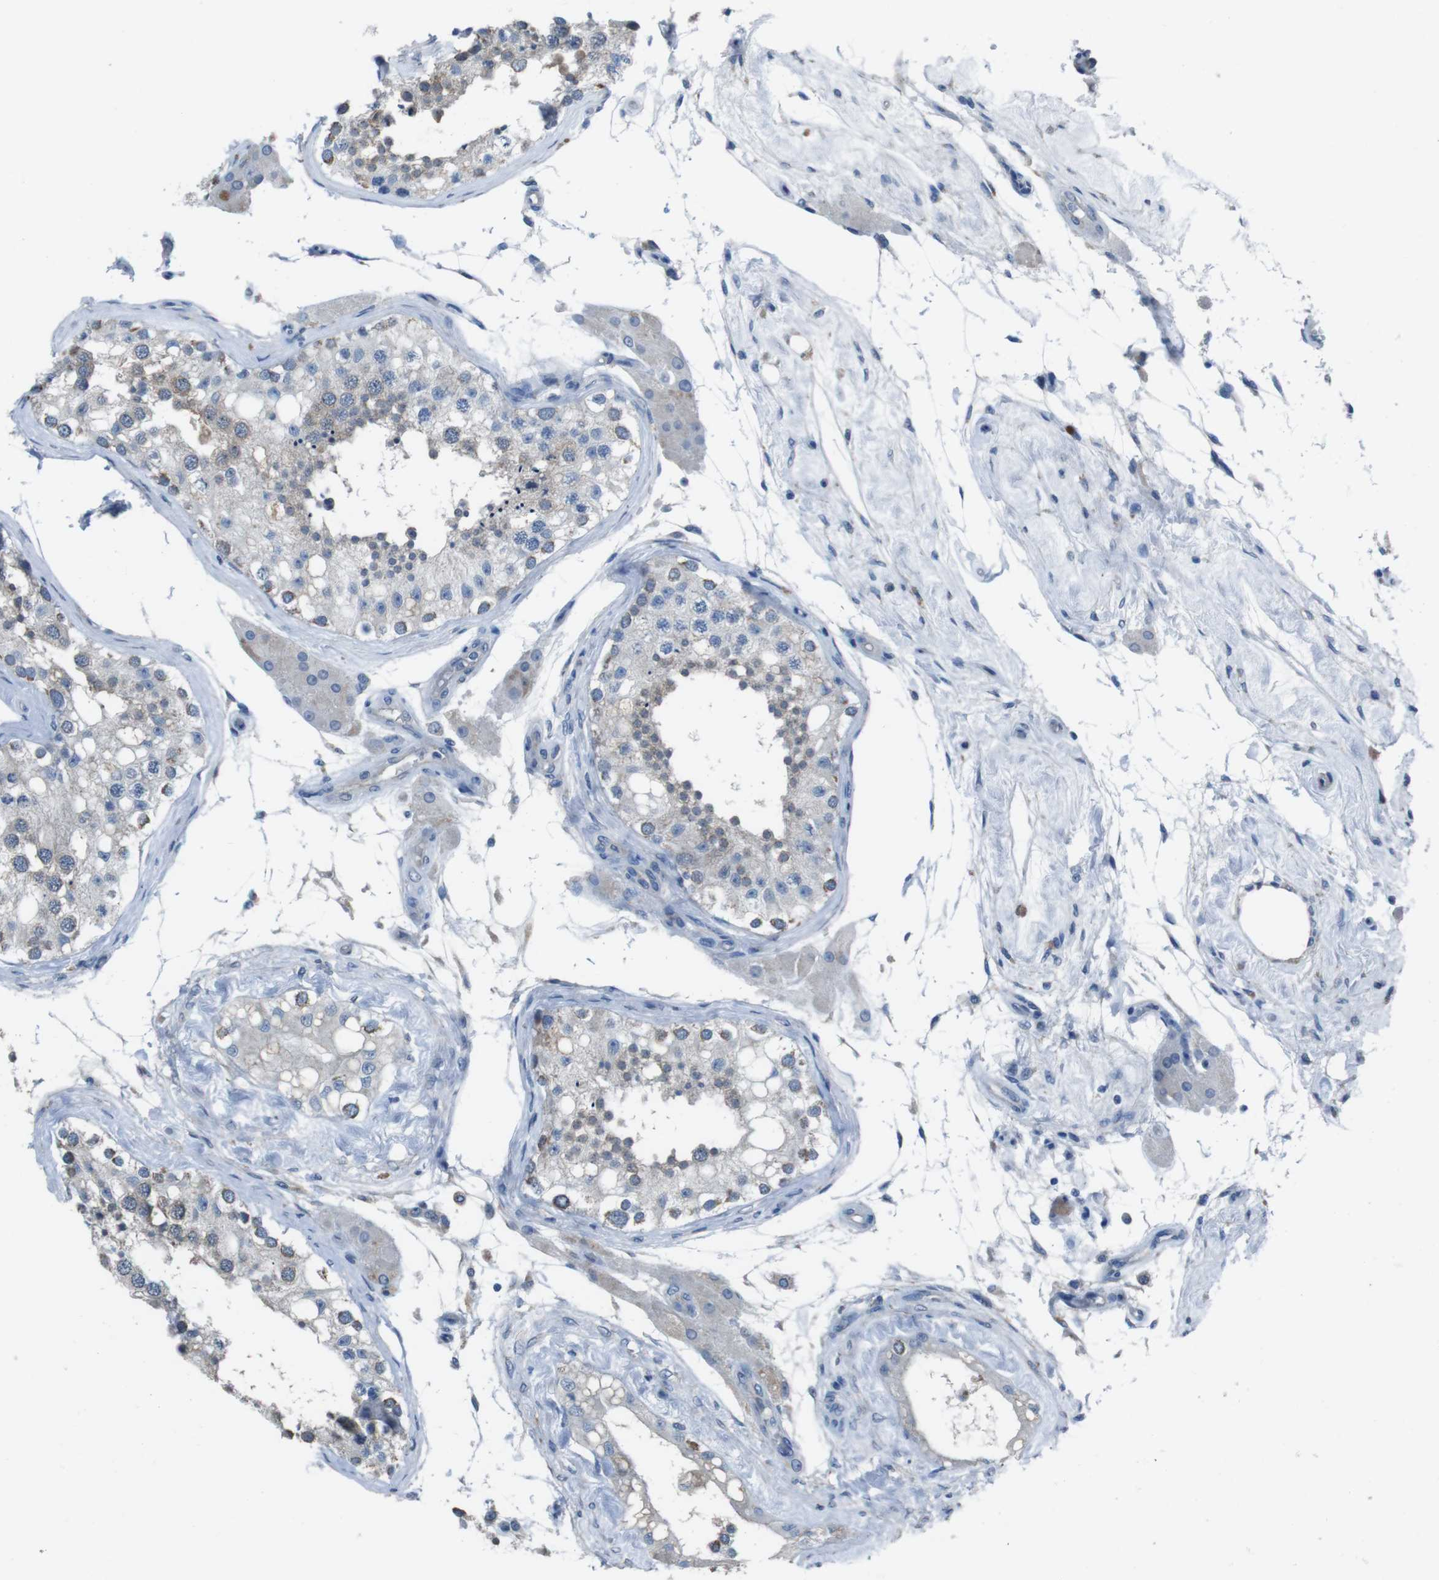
{"staining": {"intensity": "weak", "quantity": "25%-75%", "location": "cytoplasmic/membranous"}, "tissue": "testis", "cell_type": "Cells in seminiferous ducts", "image_type": "normal", "snomed": [{"axis": "morphology", "description": "Normal tissue, NOS"}, {"axis": "topography", "description": "Testis"}], "caption": "Protein staining by immunohistochemistry demonstrates weak cytoplasmic/membranous expression in approximately 25%-75% of cells in seminiferous ducts in benign testis.", "gene": "CYP2C19", "patient": {"sex": "male", "age": 68}}